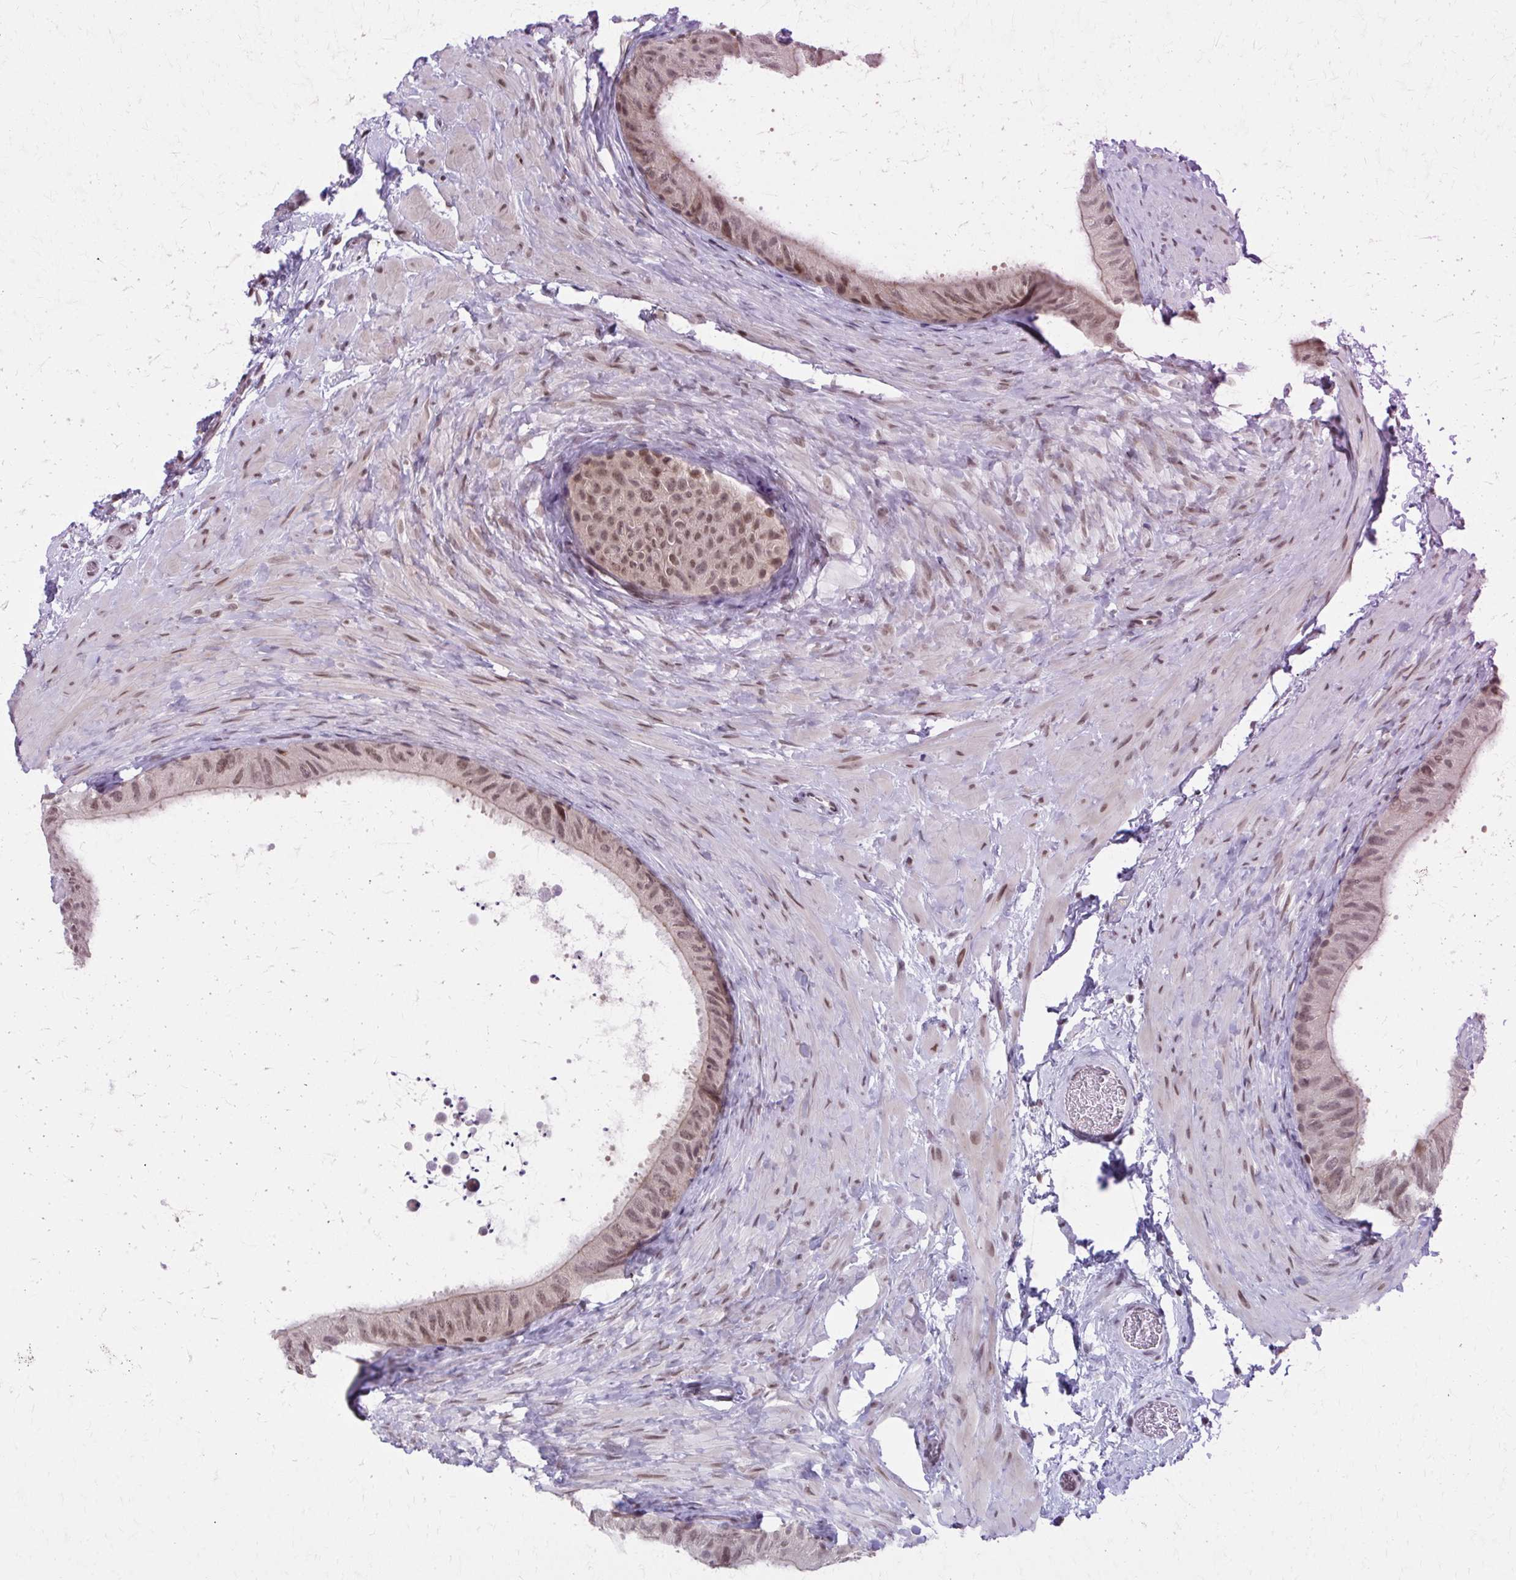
{"staining": {"intensity": "moderate", "quantity": ">75%", "location": "nuclear"}, "tissue": "epididymis", "cell_type": "Glandular cells", "image_type": "normal", "snomed": [{"axis": "morphology", "description": "Normal tissue, NOS"}, {"axis": "topography", "description": "Epididymis, spermatic cord, NOS"}, {"axis": "topography", "description": "Epididymis"}], "caption": "This histopathology image exhibits unremarkable epididymis stained with immunohistochemistry (IHC) to label a protein in brown. The nuclear of glandular cells show moderate positivity for the protein. Nuclei are counter-stained blue.", "gene": "SETBP1", "patient": {"sex": "male", "age": 31}}